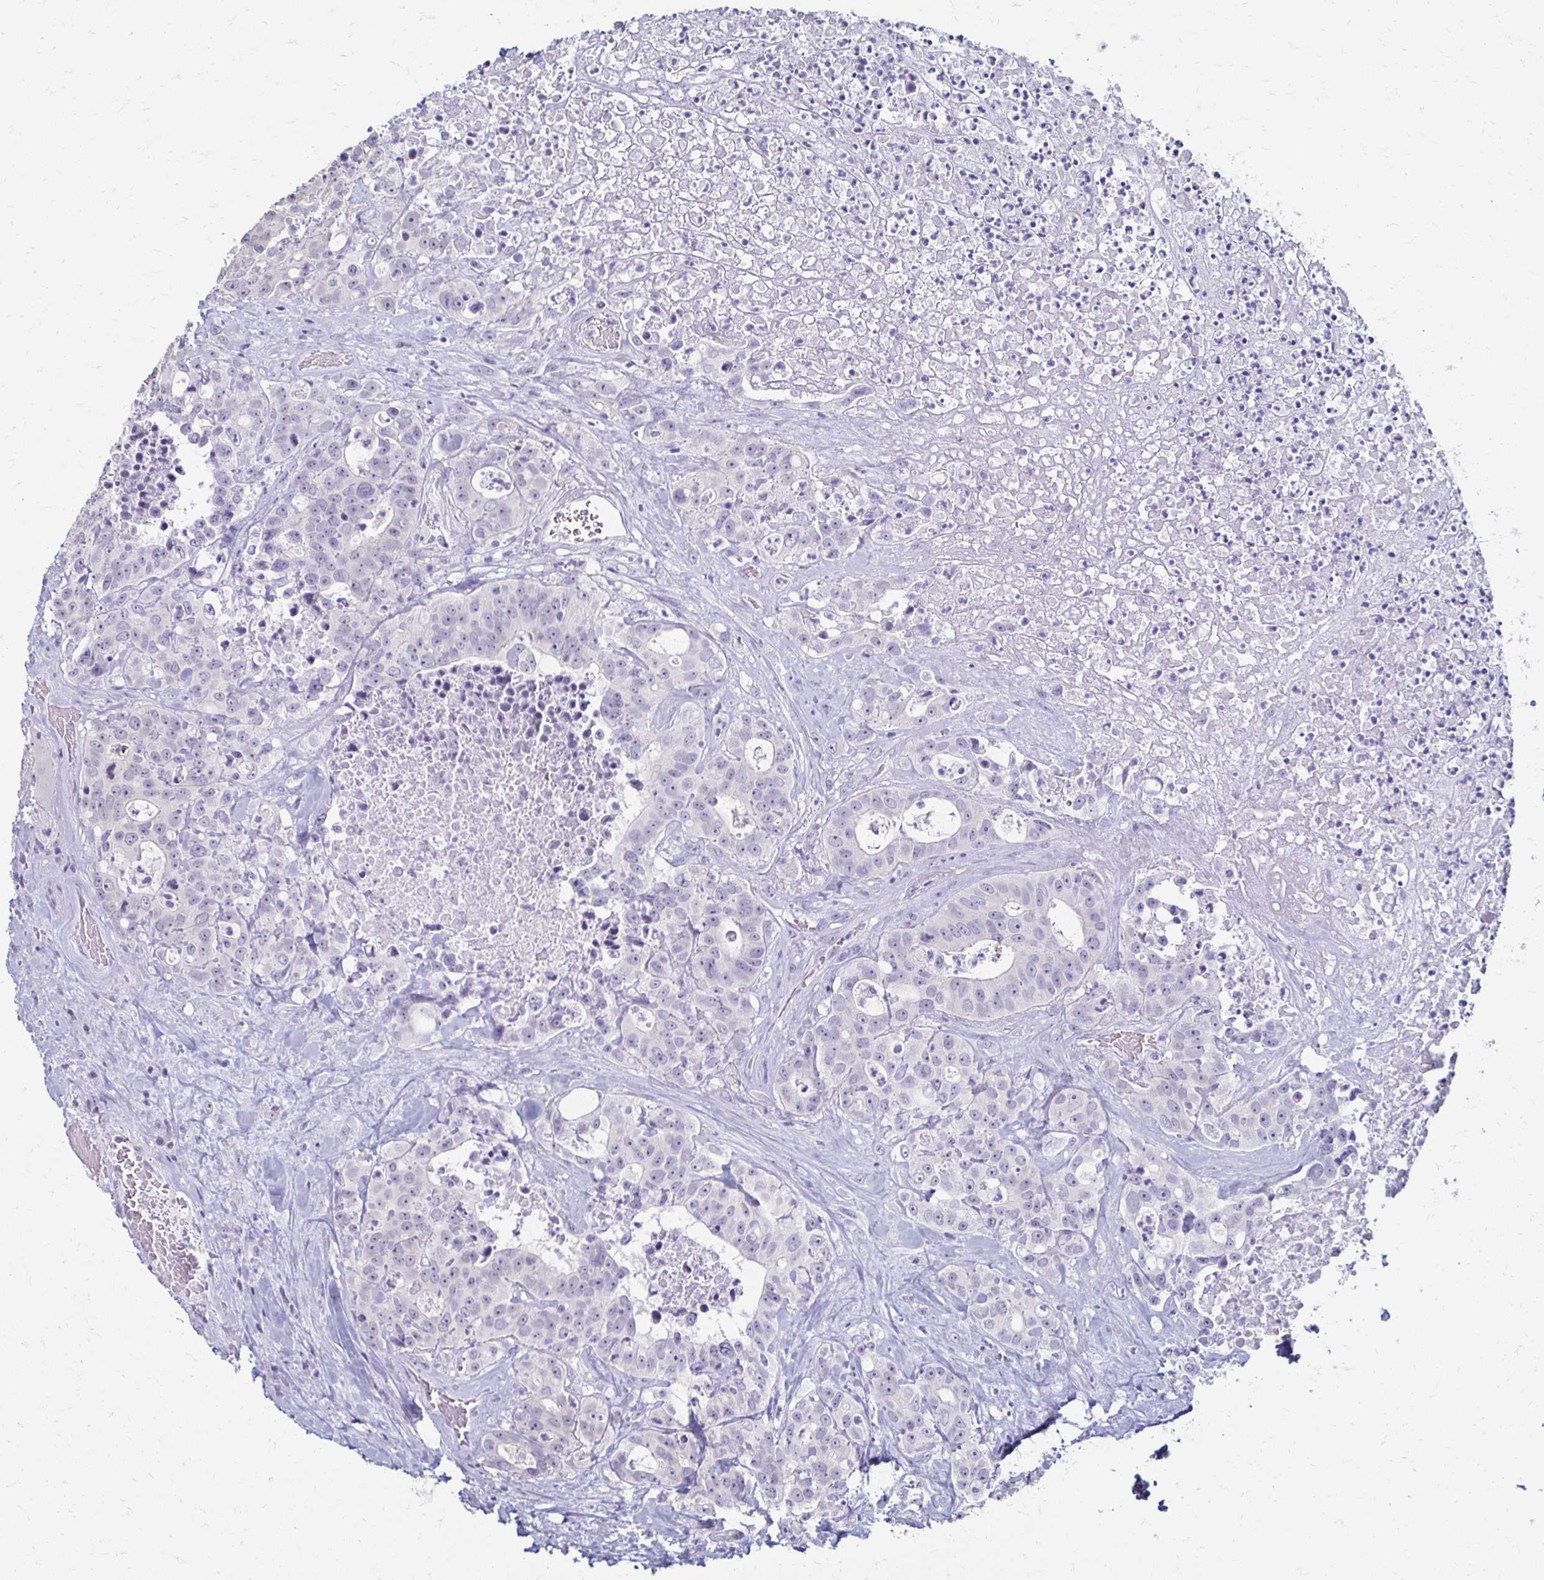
{"staining": {"intensity": "negative", "quantity": "none", "location": "none"}, "tissue": "colorectal cancer", "cell_type": "Tumor cells", "image_type": "cancer", "snomed": [{"axis": "morphology", "description": "Adenocarcinoma, NOS"}, {"axis": "topography", "description": "Rectum"}], "caption": "Protein analysis of colorectal cancer (adenocarcinoma) demonstrates no significant staining in tumor cells.", "gene": "TOMM34", "patient": {"sex": "female", "age": 62}}